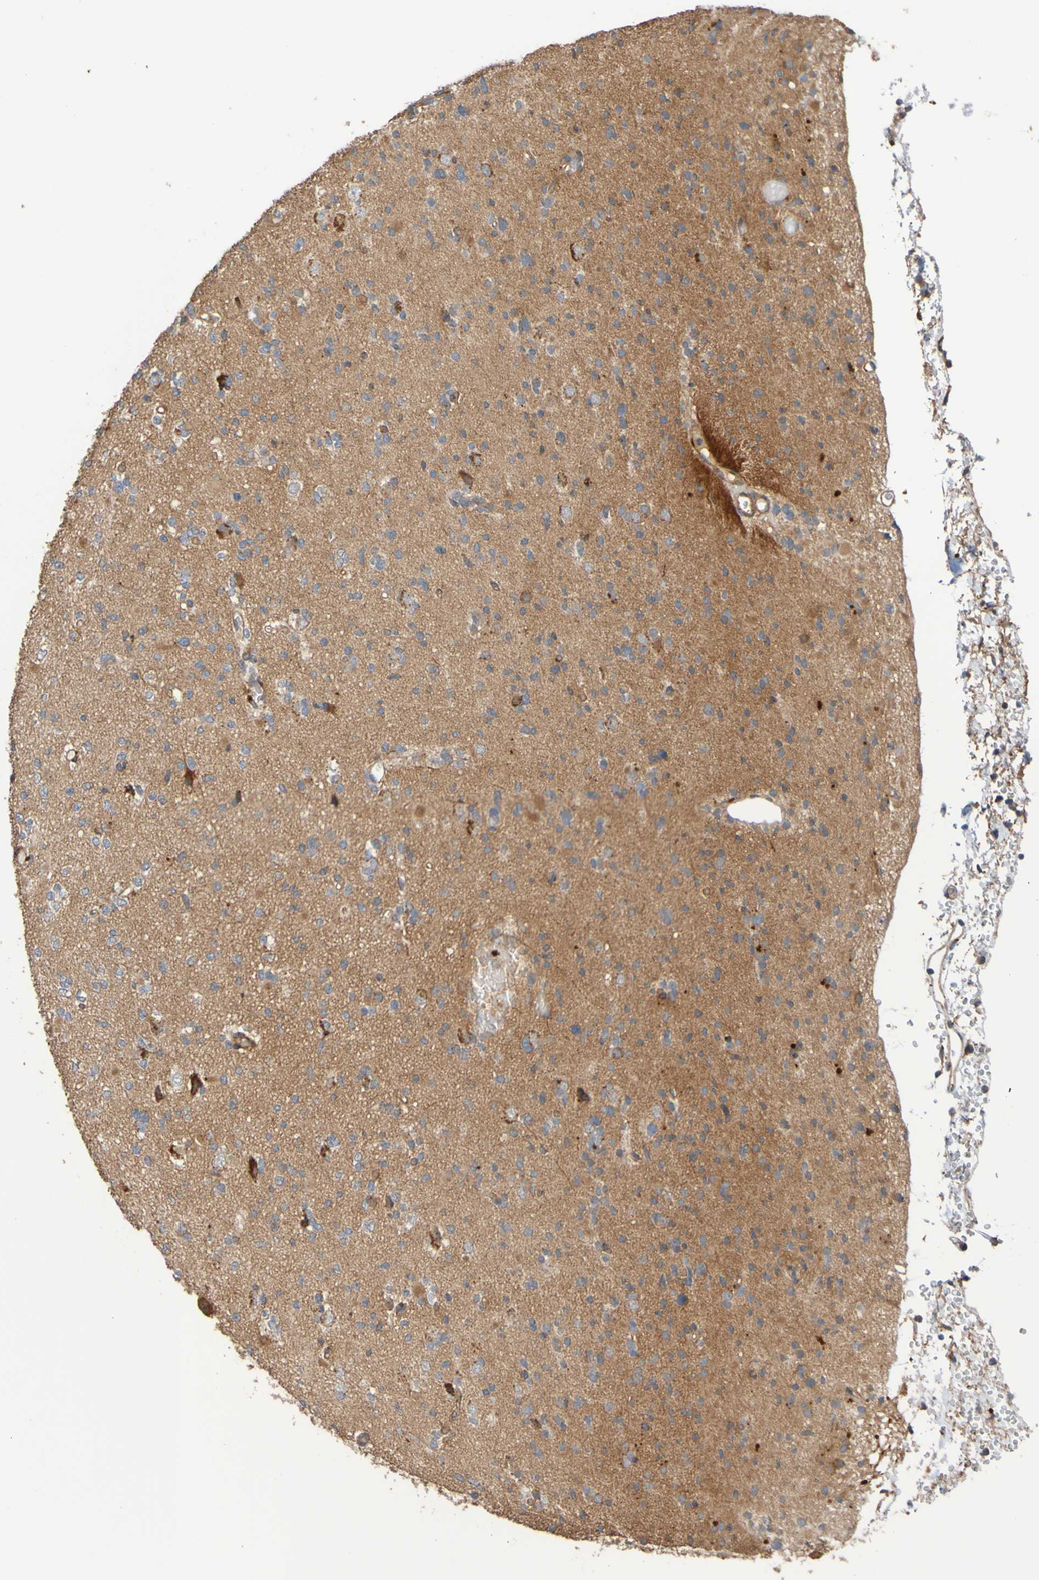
{"staining": {"intensity": "moderate", "quantity": "25%-75%", "location": "cytoplasmic/membranous"}, "tissue": "glioma", "cell_type": "Tumor cells", "image_type": "cancer", "snomed": [{"axis": "morphology", "description": "Glioma, malignant, Low grade"}, {"axis": "topography", "description": "Brain"}], "caption": "Brown immunohistochemical staining in human malignant glioma (low-grade) exhibits moderate cytoplasmic/membranous positivity in approximately 25%-75% of tumor cells. The protein of interest is shown in brown color, while the nuclei are stained blue.", "gene": "UCN", "patient": {"sex": "female", "age": 22}}